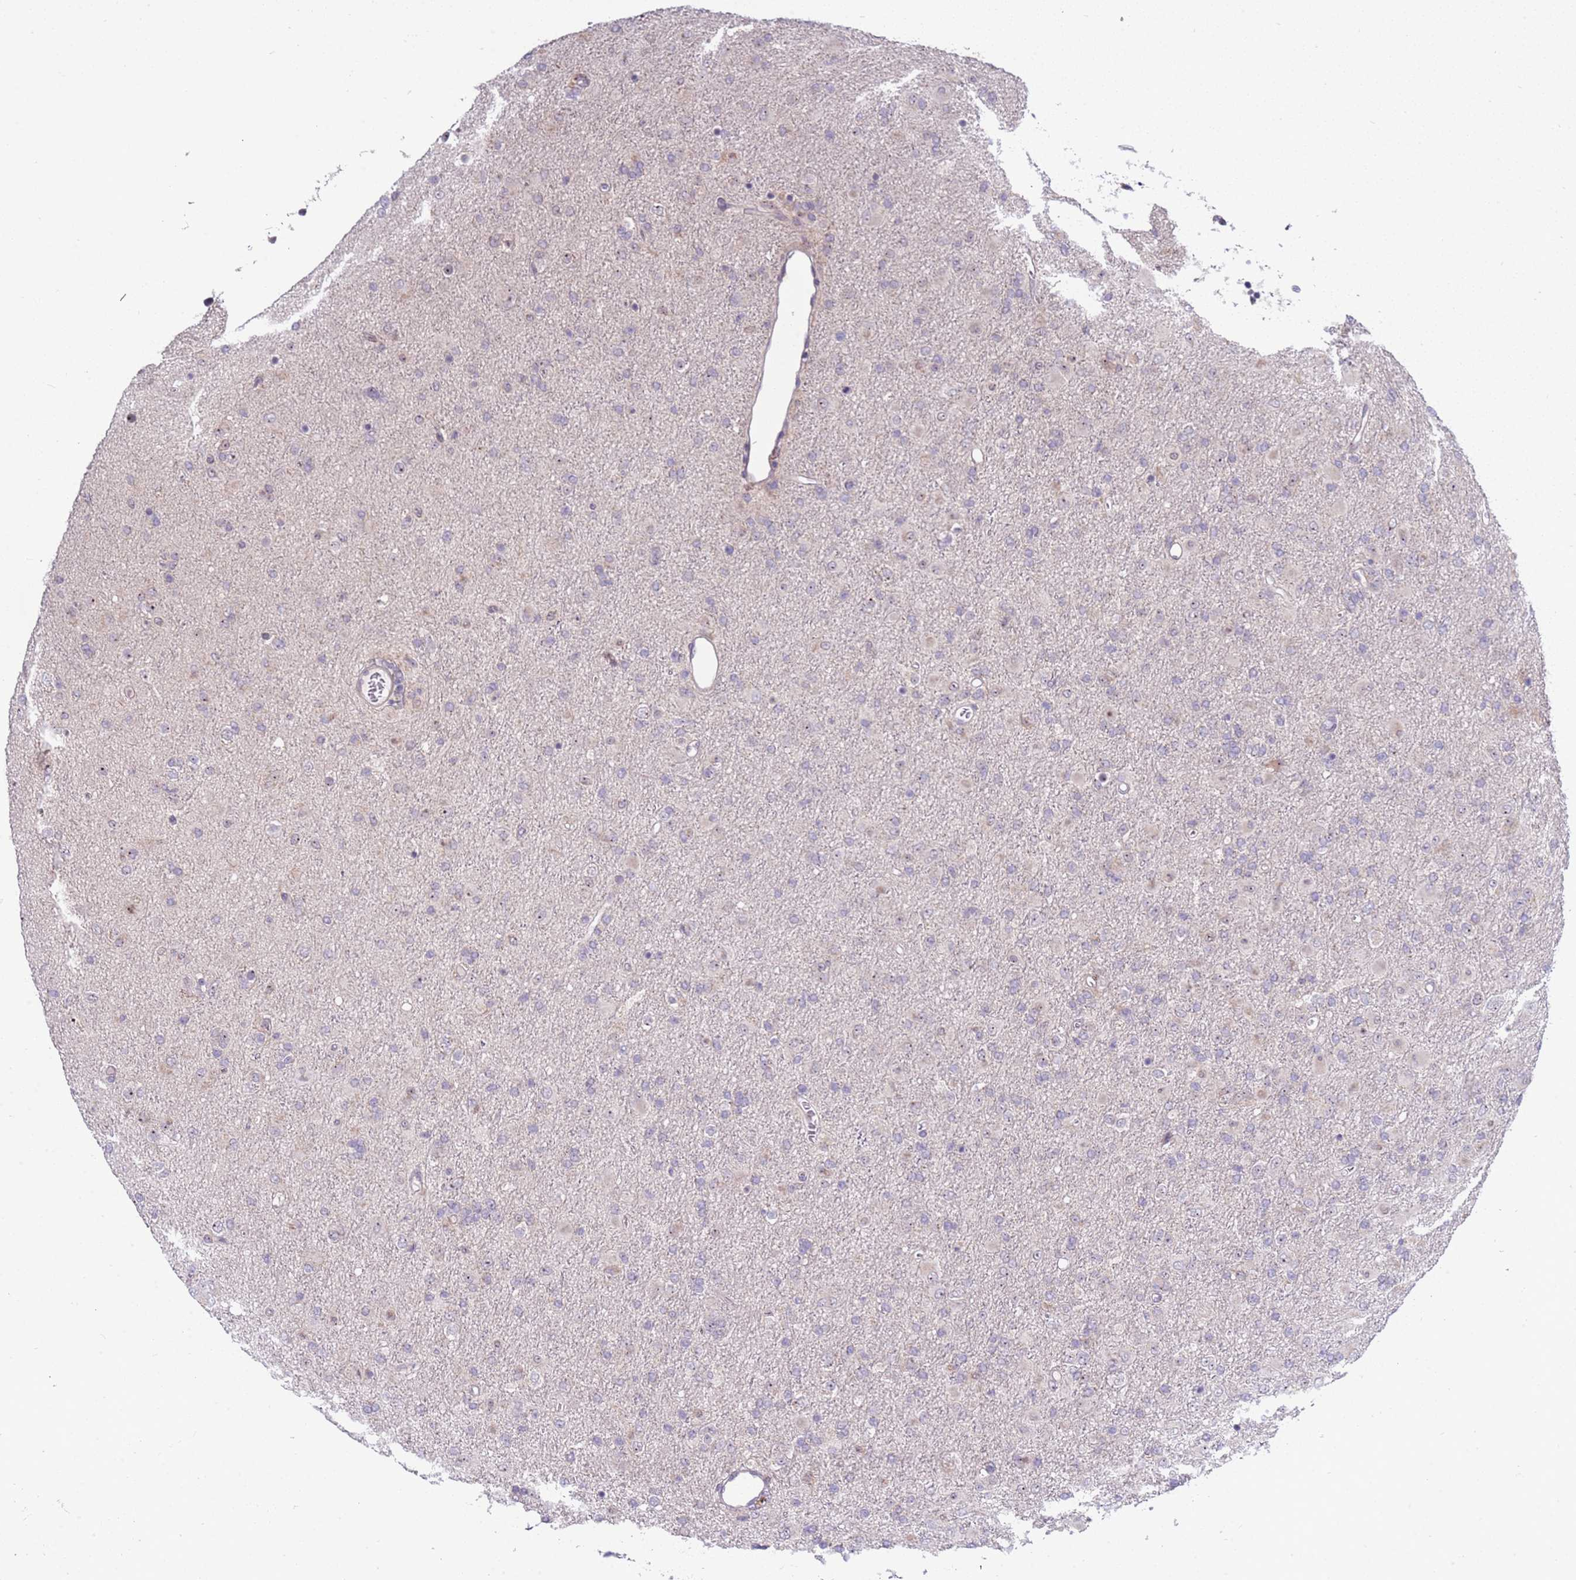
{"staining": {"intensity": "negative", "quantity": "none", "location": "none"}, "tissue": "glioma", "cell_type": "Tumor cells", "image_type": "cancer", "snomed": [{"axis": "morphology", "description": "Glioma, malignant, Low grade"}, {"axis": "topography", "description": "Brain"}], "caption": "Glioma was stained to show a protein in brown. There is no significant expression in tumor cells.", "gene": "UCMA", "patient": {"sex": "male", "age": 65}}